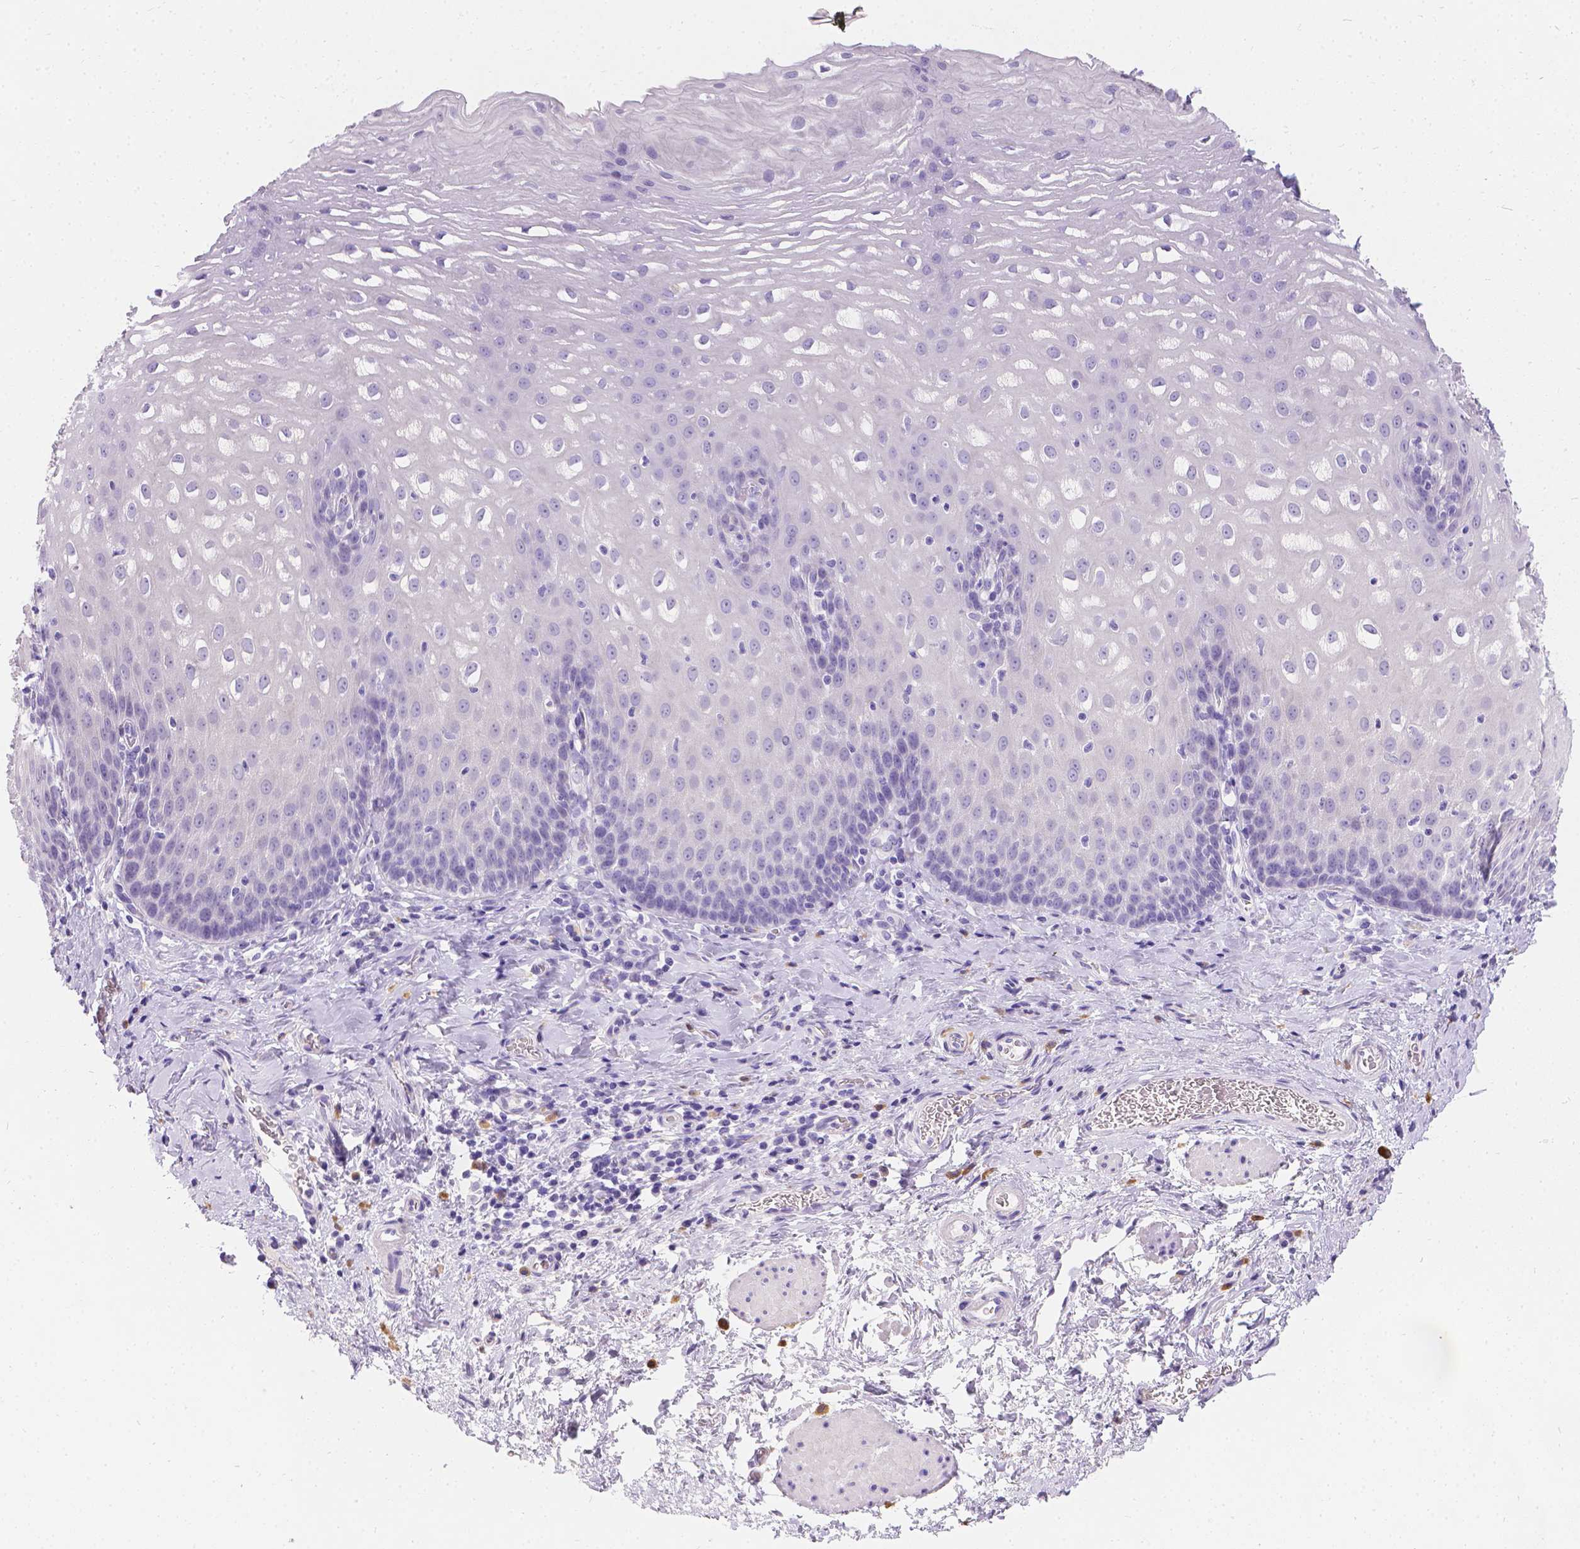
{"staining": {"intensity": "negative", "quantity": "none", "location": "none"}, "tissue": "esophagus", "cell_type": "Squamous epithelial cells", "image_type": "normal", "snomed": [{"axis": "morphology", "description": "Normal tissue, NOS"}, {"axis": "topography", "description": "Esophagus"}], "caption": "This is a histopathology image of IHC staining of normal esophagus, which shows no staining in squamous epithelial cells. The staining is performed using DAB brown chromogen with nuclei counter-stained in using hematoxylin.", "gene": "GNRHR", "patient": {"sex": "male", "age": 68}}